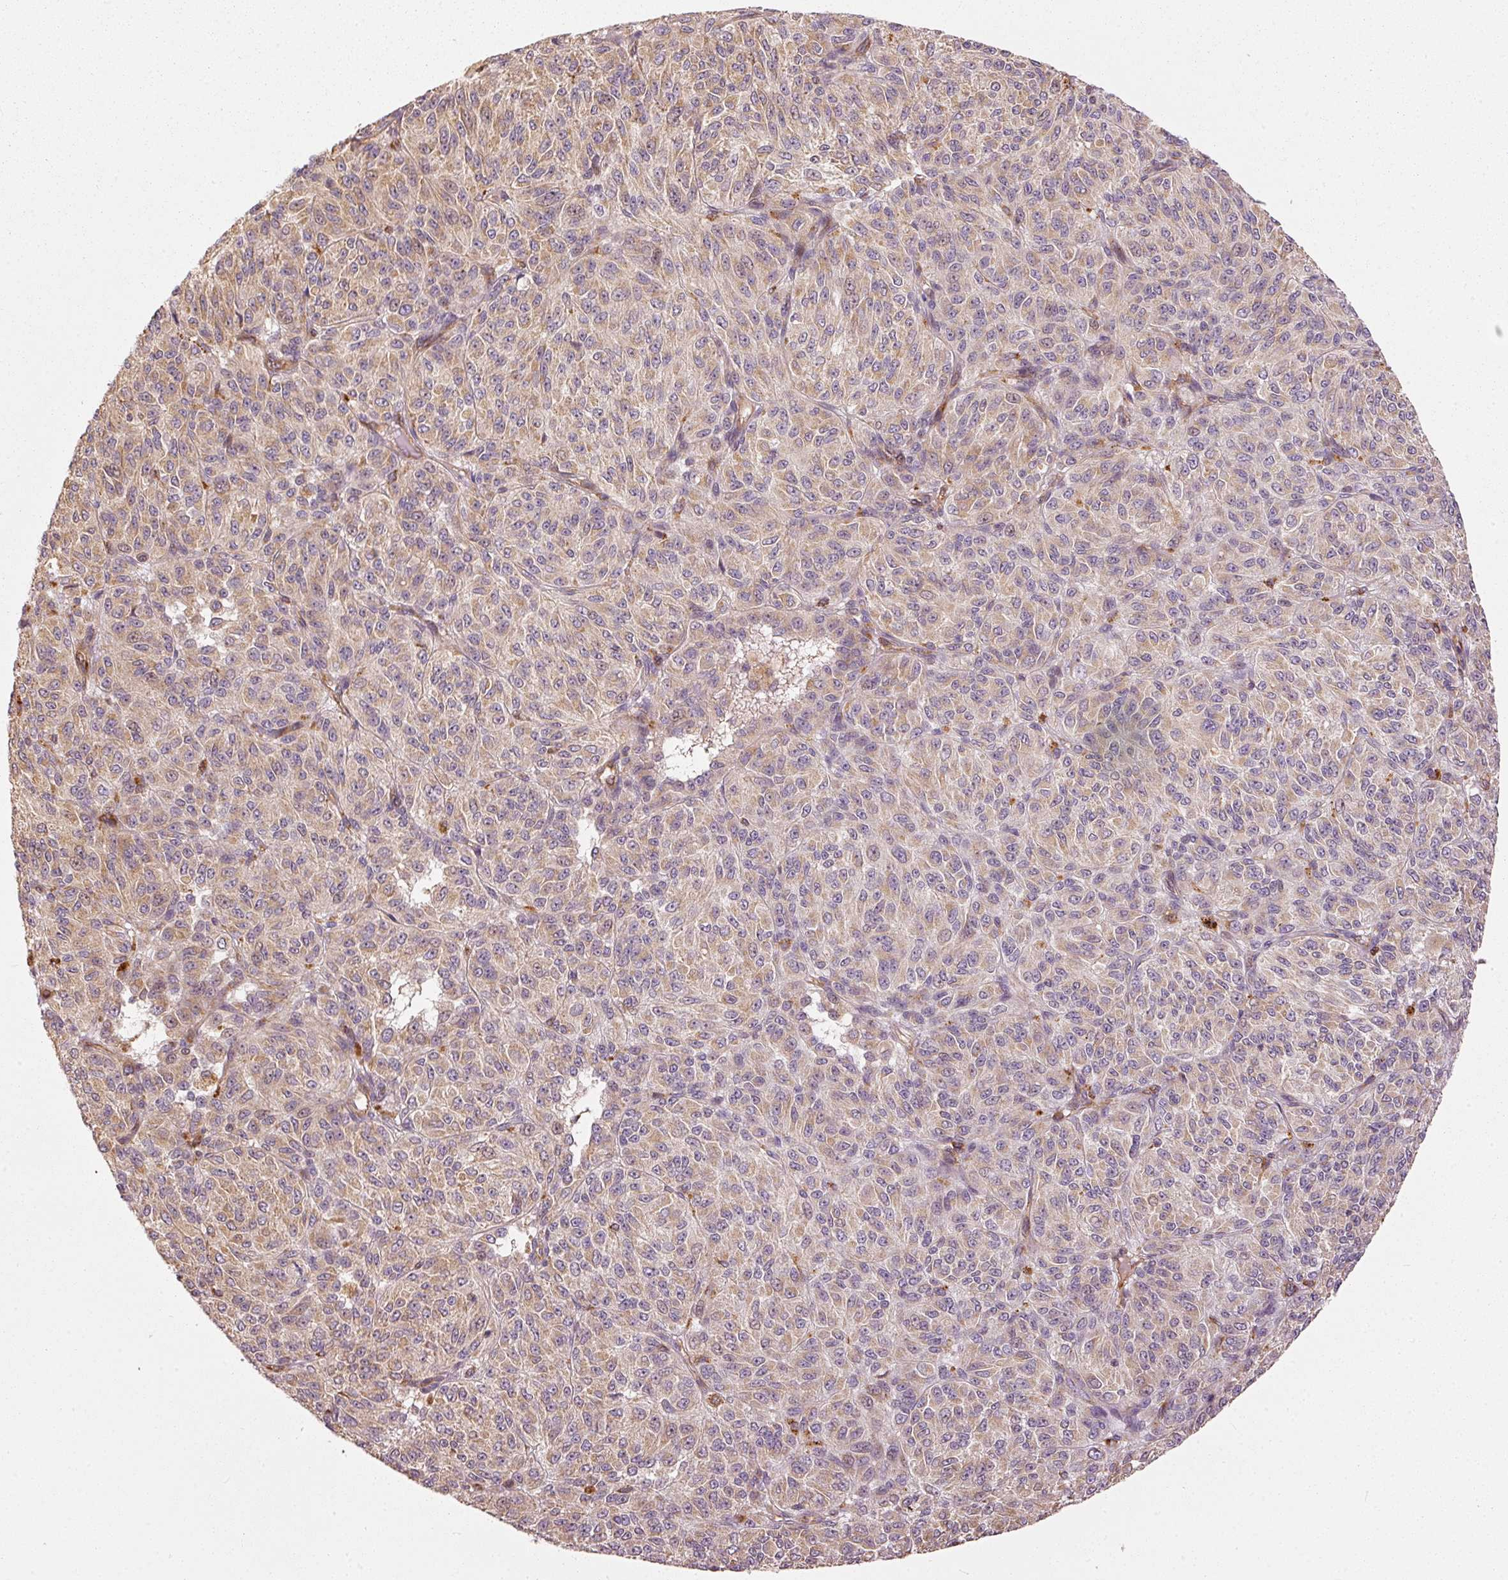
{"staining": {"intensity": "weak", "quantity": ">75%", "location": "cytoplasmic/membranous"}, "tissue": "melanoma", "cell_type": "Tumor cells", "image_type": "cancer", "snomed": [{"axis": "morphology", "description": "Malignant melanoma, Metastatic site"}, {"axis": "topography", "description": "Brain"}], "caption": "Protein staining exhibits weak cytoplasmic/membranous staining in about >75% of tumor cells in melanoma.", "gene": "MTHFD1L", "patient": {"sex": "female", "age": 56}}